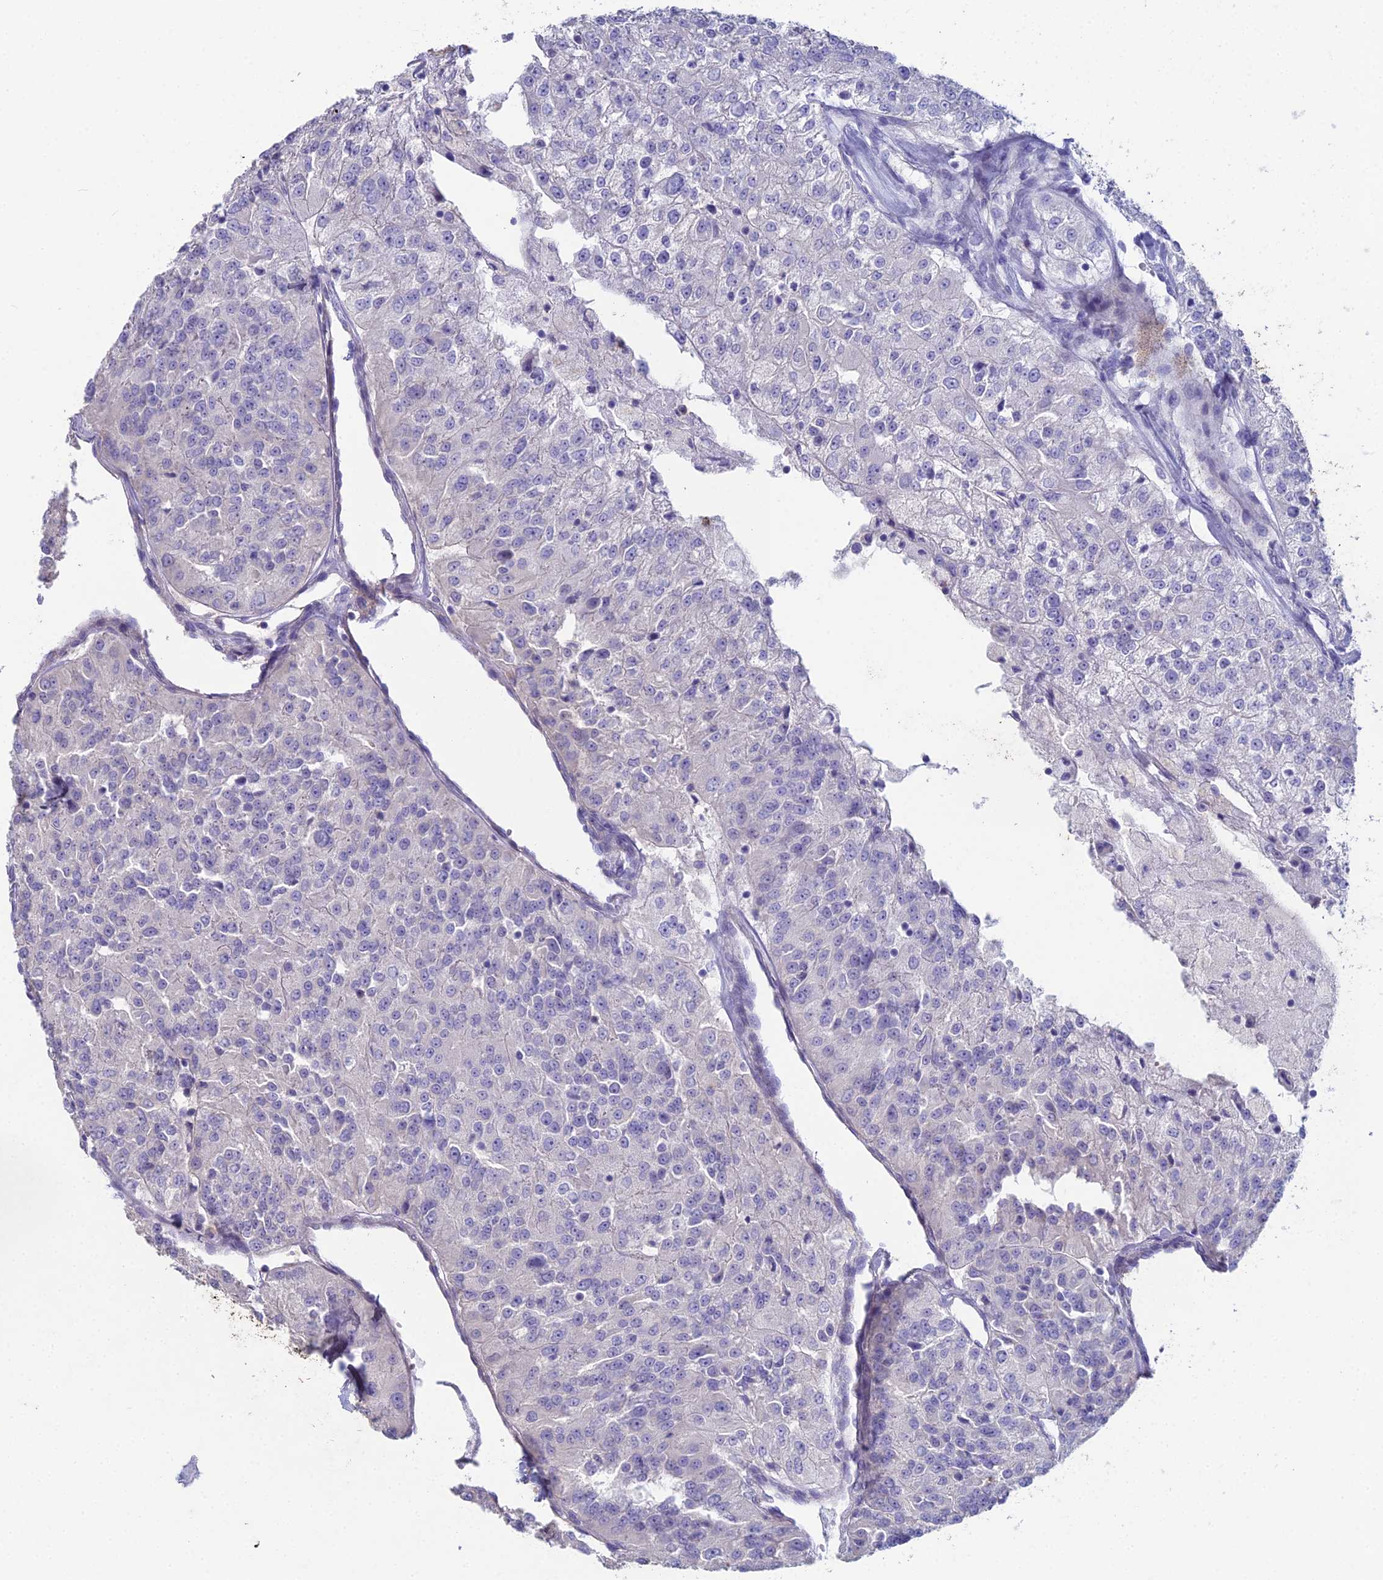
{"staining": {"intensity": "negative", "quantity": "none", "location": "none"}, "tissue": "renal cancer", "cell_type": "Tumor cells", "image_type": "cancer", "snomed": [{"axis": "morphology", "description": "Adenocarcinoma, NOS"}, {"axis": "topography", "description": "Kidney"}], "caption": "High magnification brightfield microscopy of renal cancer (adenocarcinoma) stained with DAB (3,3'-diaminobenzidine) (brown) and counterstained with hematoxylin (blue): tumor cells show no significant staining.", "gene": "NCAM1", "patient": {"sex": "female", "age": 63}}